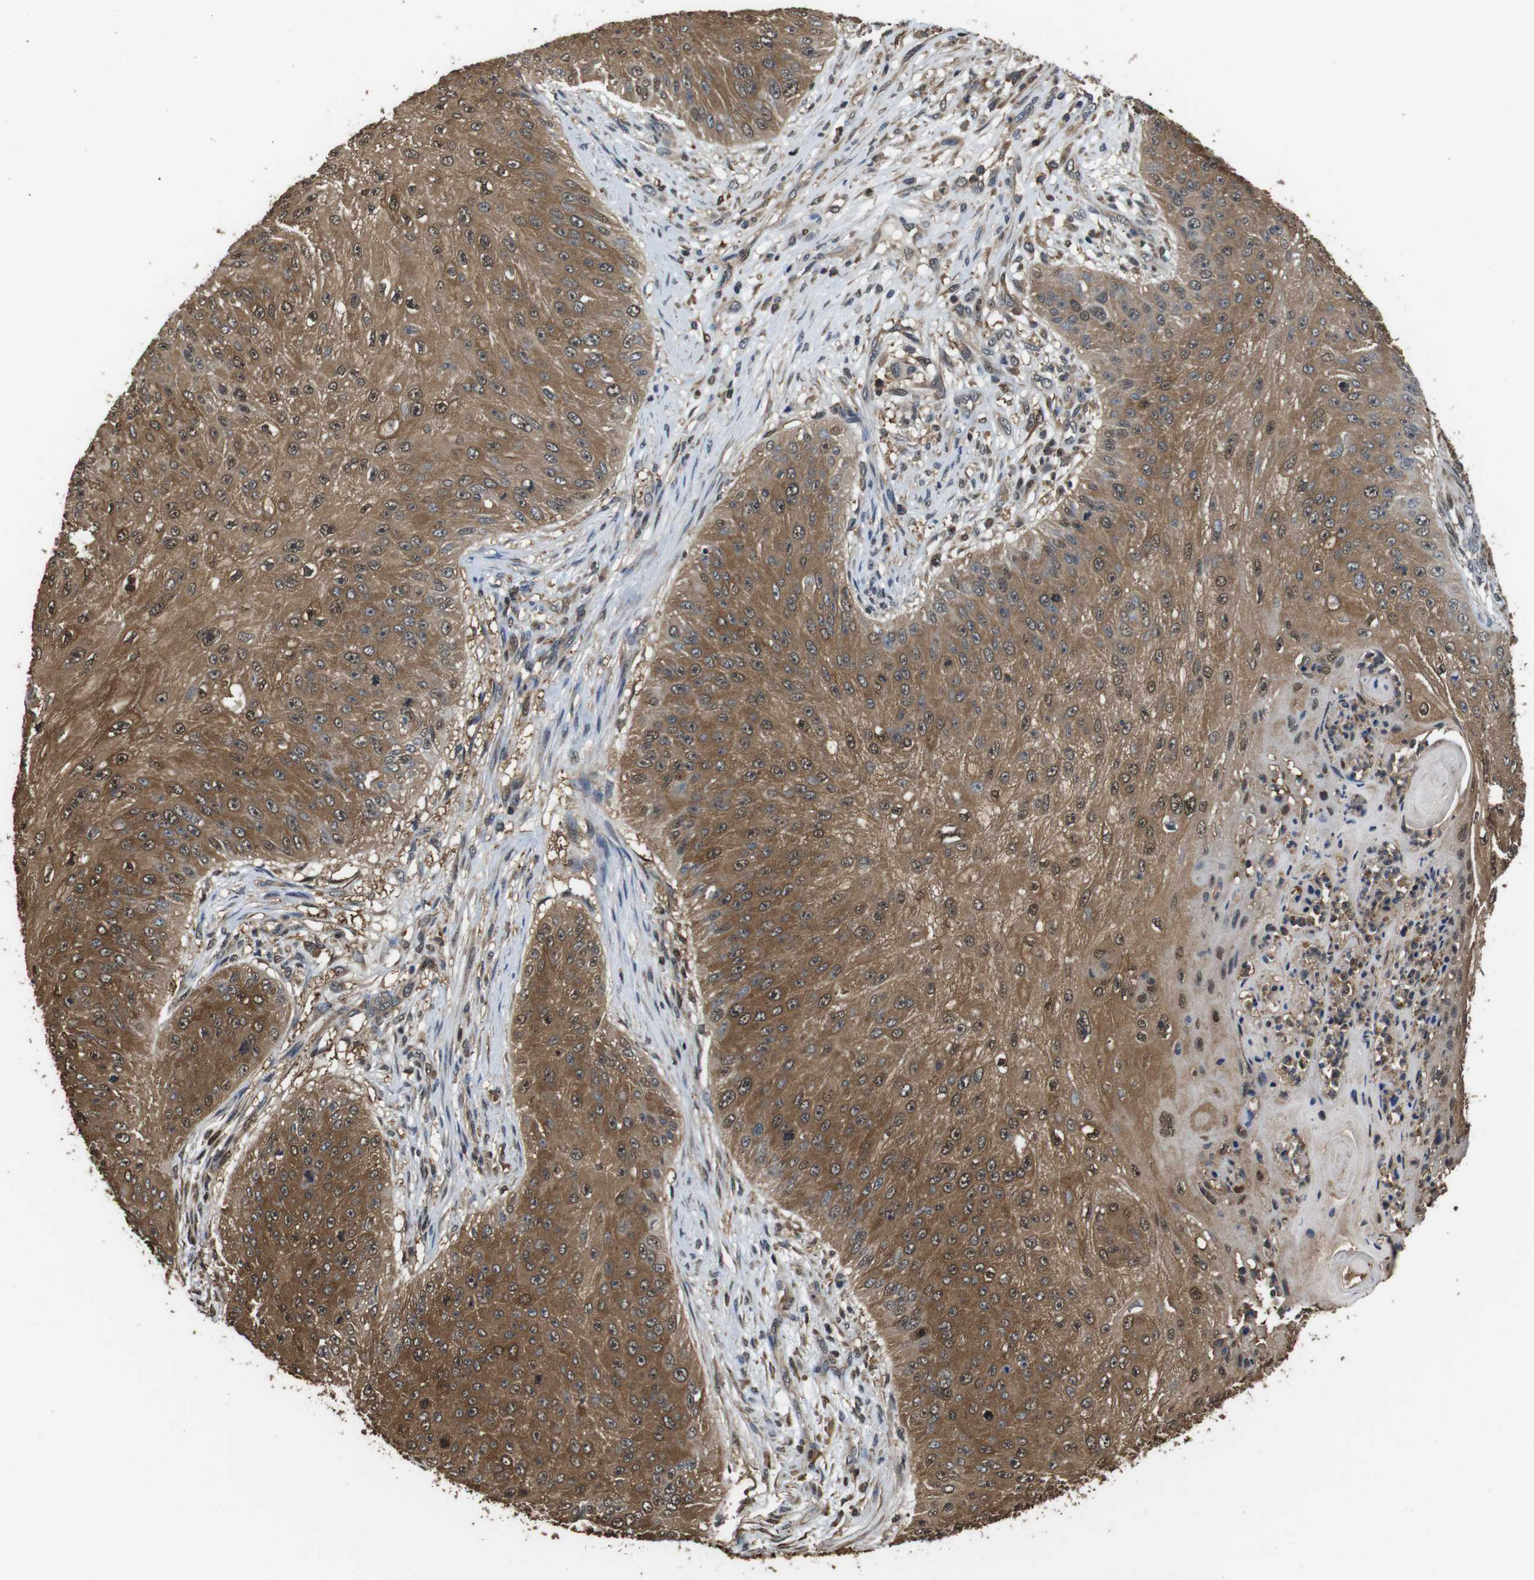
{"staining": {"intensity": "moderate", "quantity": ">75%", "location": "cytoplasmic/membranous,nuclear"}, "tissue": "skin cancer", "cell_type": "Tumor cells", "image_type": "cancer", "snomed": [{"axis": "morphology", "description": "Squamous cell carcinoma, NOS"}, {"axis": "topography", "description": "Skin"}], "caption": "Skin cancer stained with DAB (3,3'-diaminobenzidine) immunohistochemistry (IHC) exhibits medium levels of moderate cytoplasmic/membranous and nuclear staining in approximately >75% of tumor cells.", "gene": "LDHA", "patient": {"sex": "female", "age": 80}}